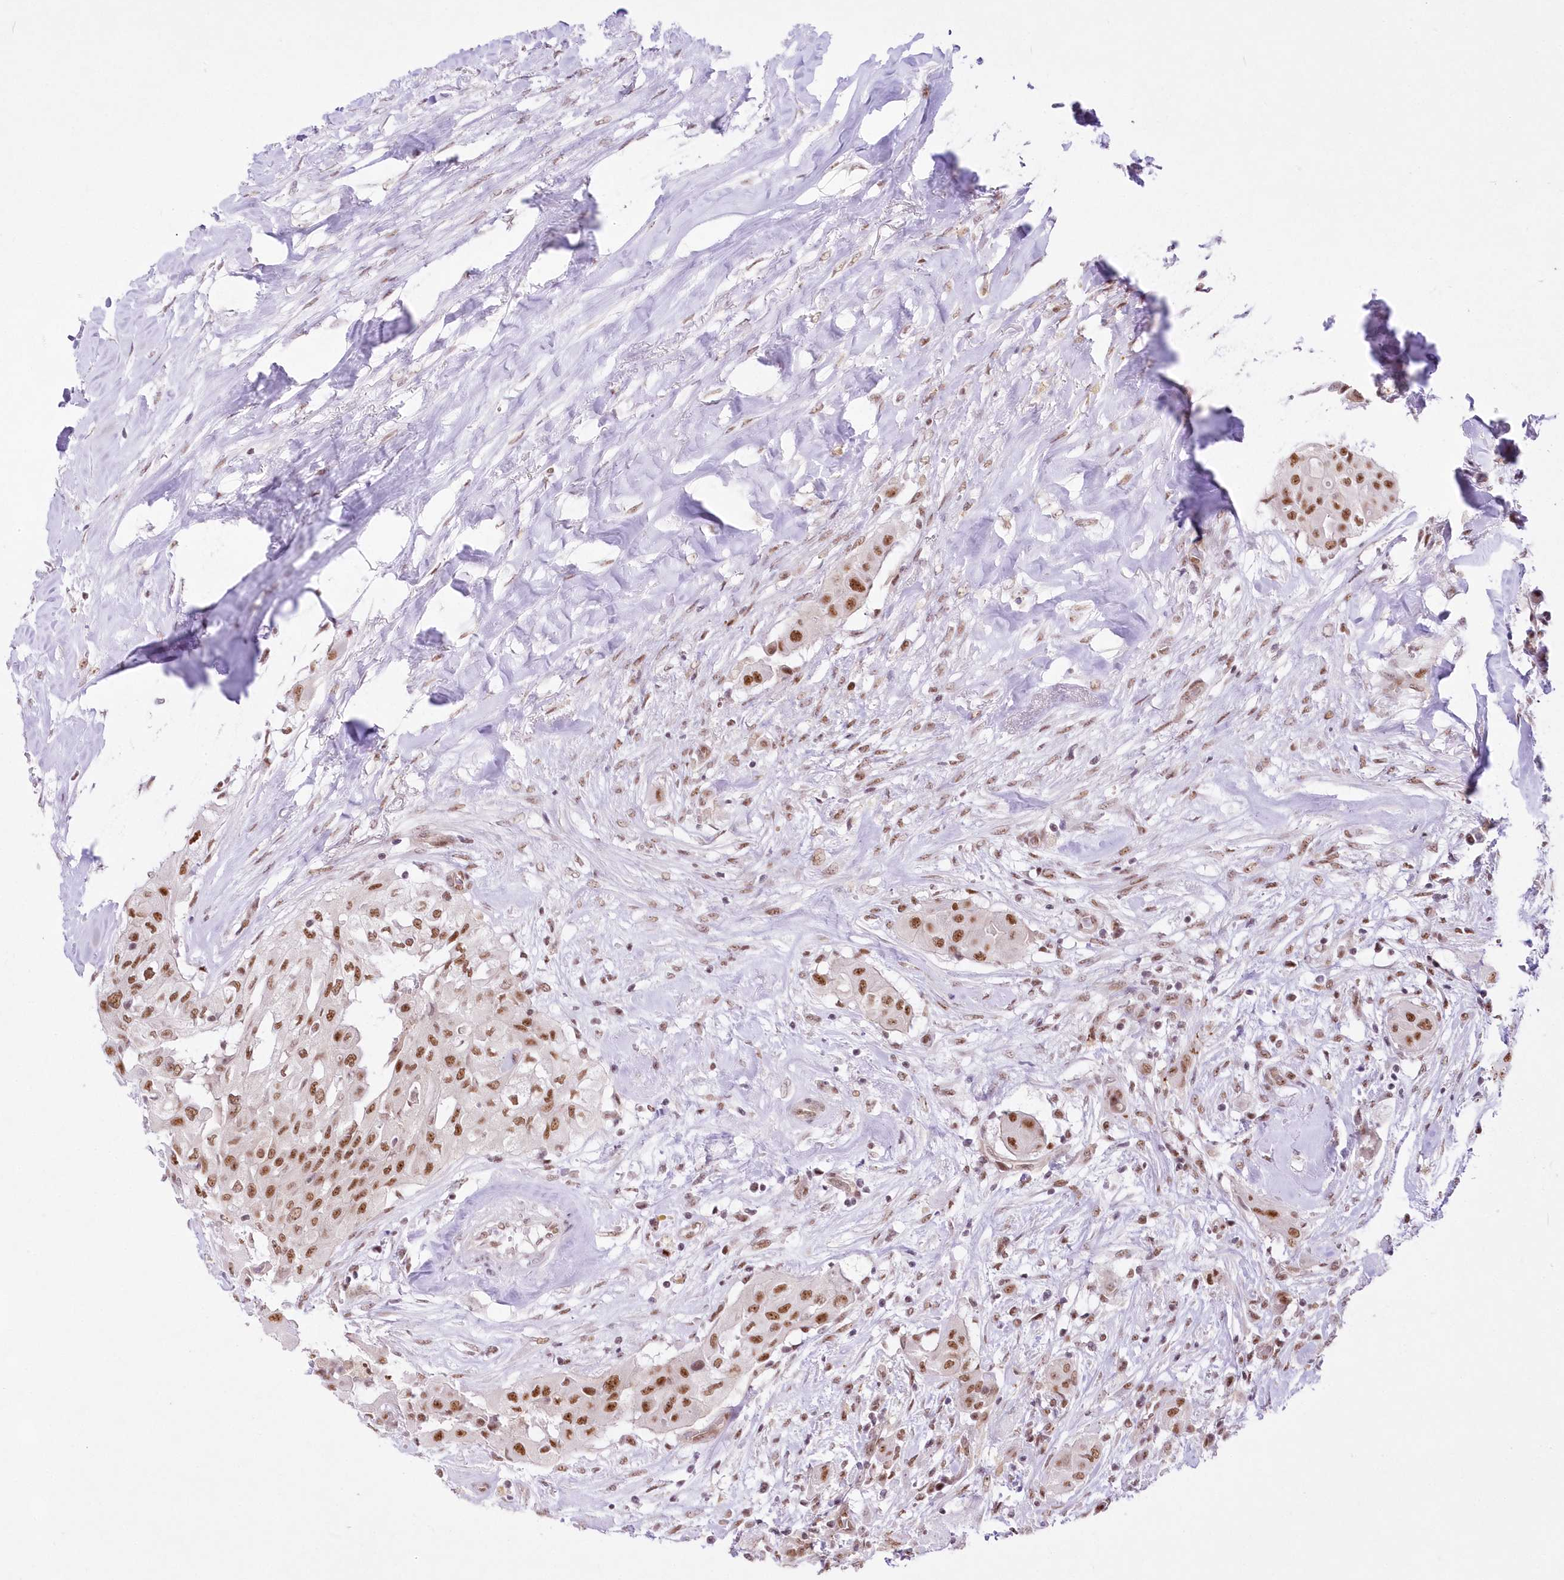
{"staining": {"intensity": "moderate", "quantity": ">75%", "location": "nuclear"}, "tissue": "thyroid cancer", "cell_type": "Tumor cells", "image_type": "cancer", "snomed": [{"axis": "morphology", "description": "Papillary adenocarcinoma, NOS"}, {"axis": "topography", "description": "Thyroid gland"}], "caption": "The histopathology image demonstrates staining of thyroid cancer, revealing moderate nuclear protein staining (brown color) within tumor cells.", "gene": "NSUN2", "patient": {"sex": "female", "age": 59}}